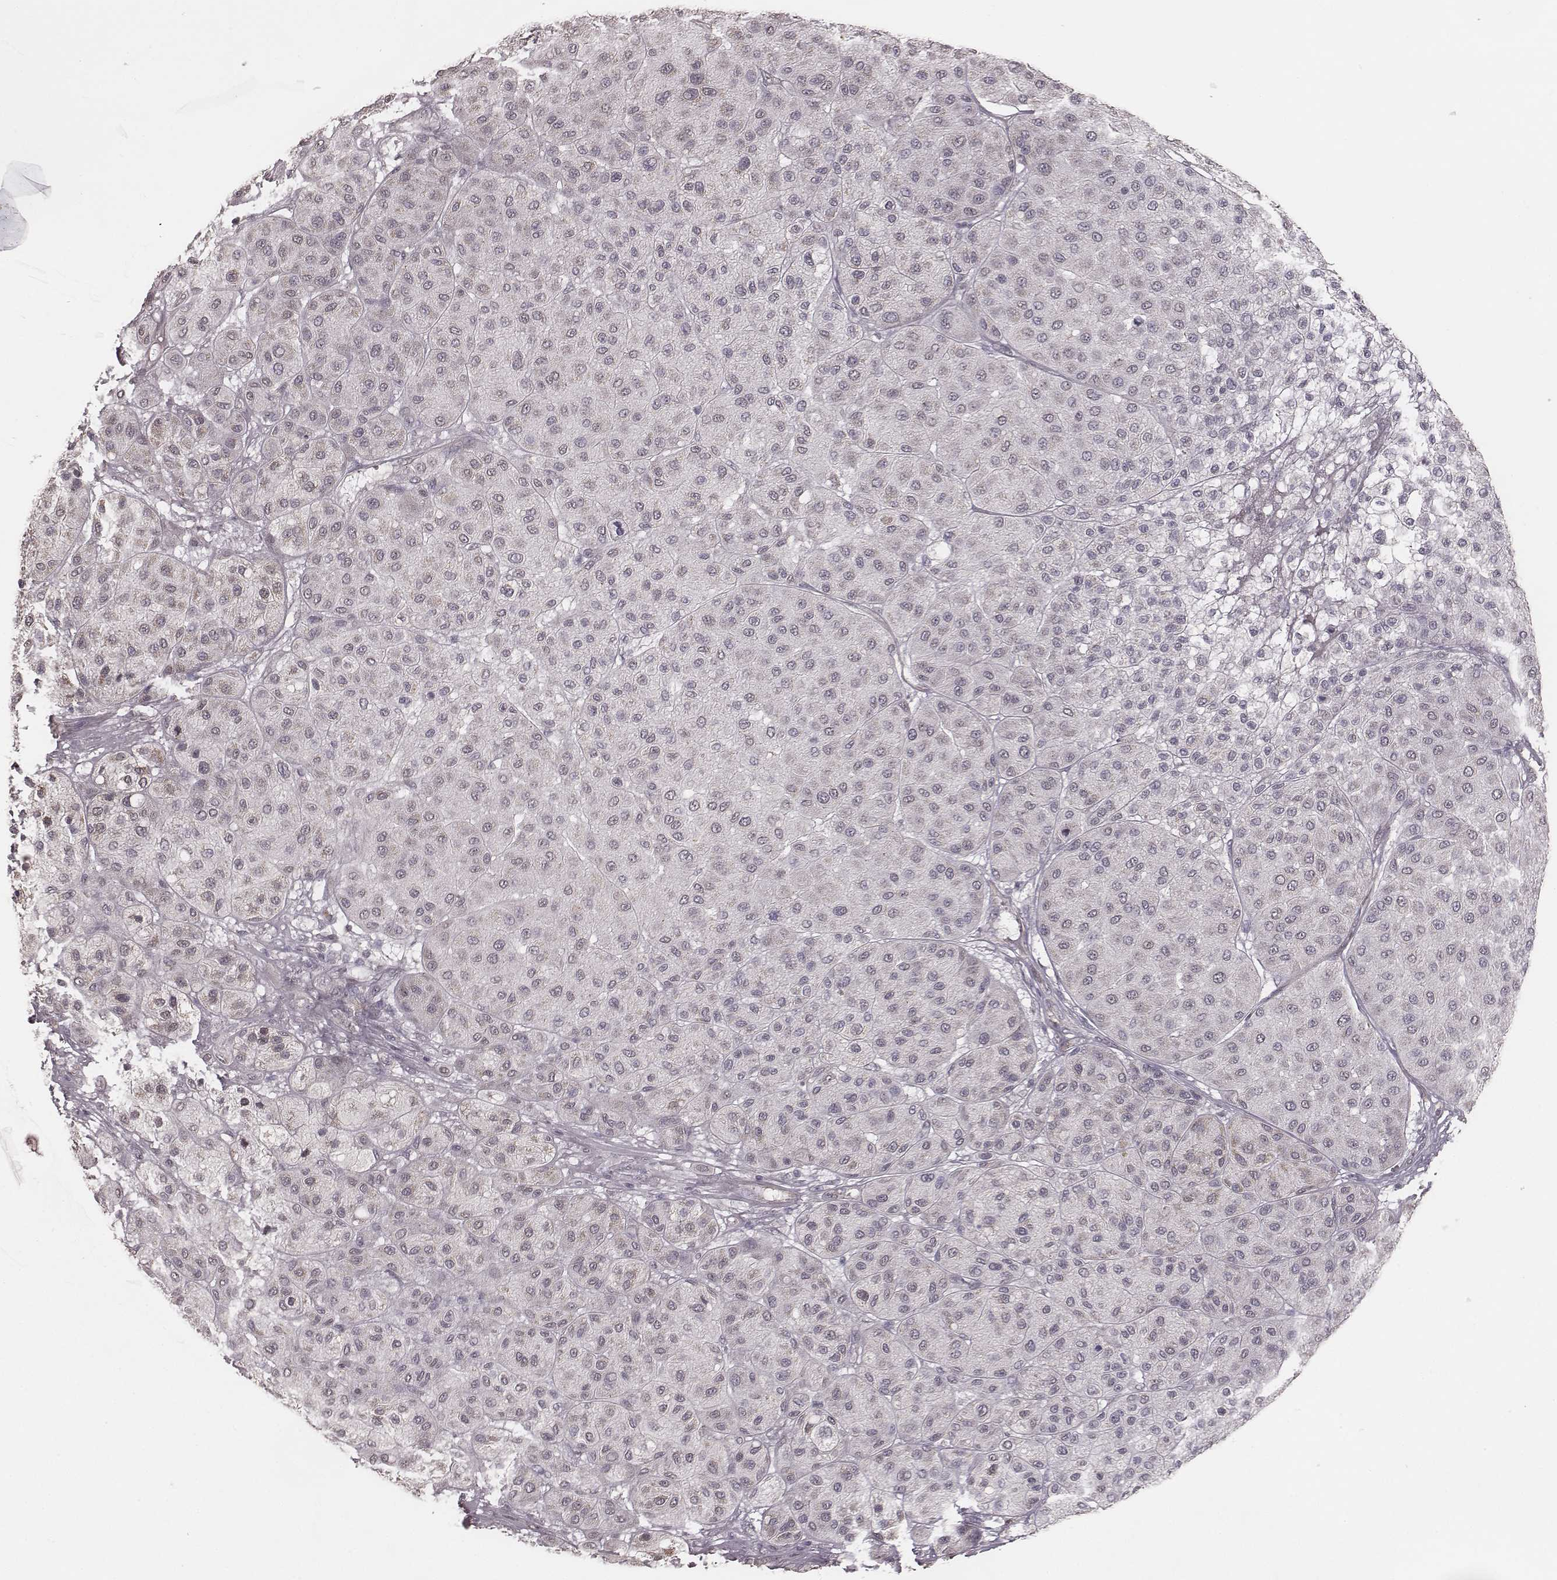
{"staining": {"intensity": "negative", "quantity": "none", "location": "none"}, "tissue": "melanoma", "cell_type": "Tumor cells", "image_type": "cancer", "snomed": [{"axis": "morphology", "description": "Malignant melanoma, Metastatic site"}, {"axis": "topography", "description": "Smooth muscle"}], "caption": "An immunohistochemistry (IHC) image of melanoma is shown. There is no staining in tumor cells of melanoma. The staining is performed using DAB (3,3'-diaminobenzidine) brown chromogen with nuclei counter-stained in using hematoxylin.", "gene": "SLC7A4", "patient": {"sex": "male", "age": 41}}